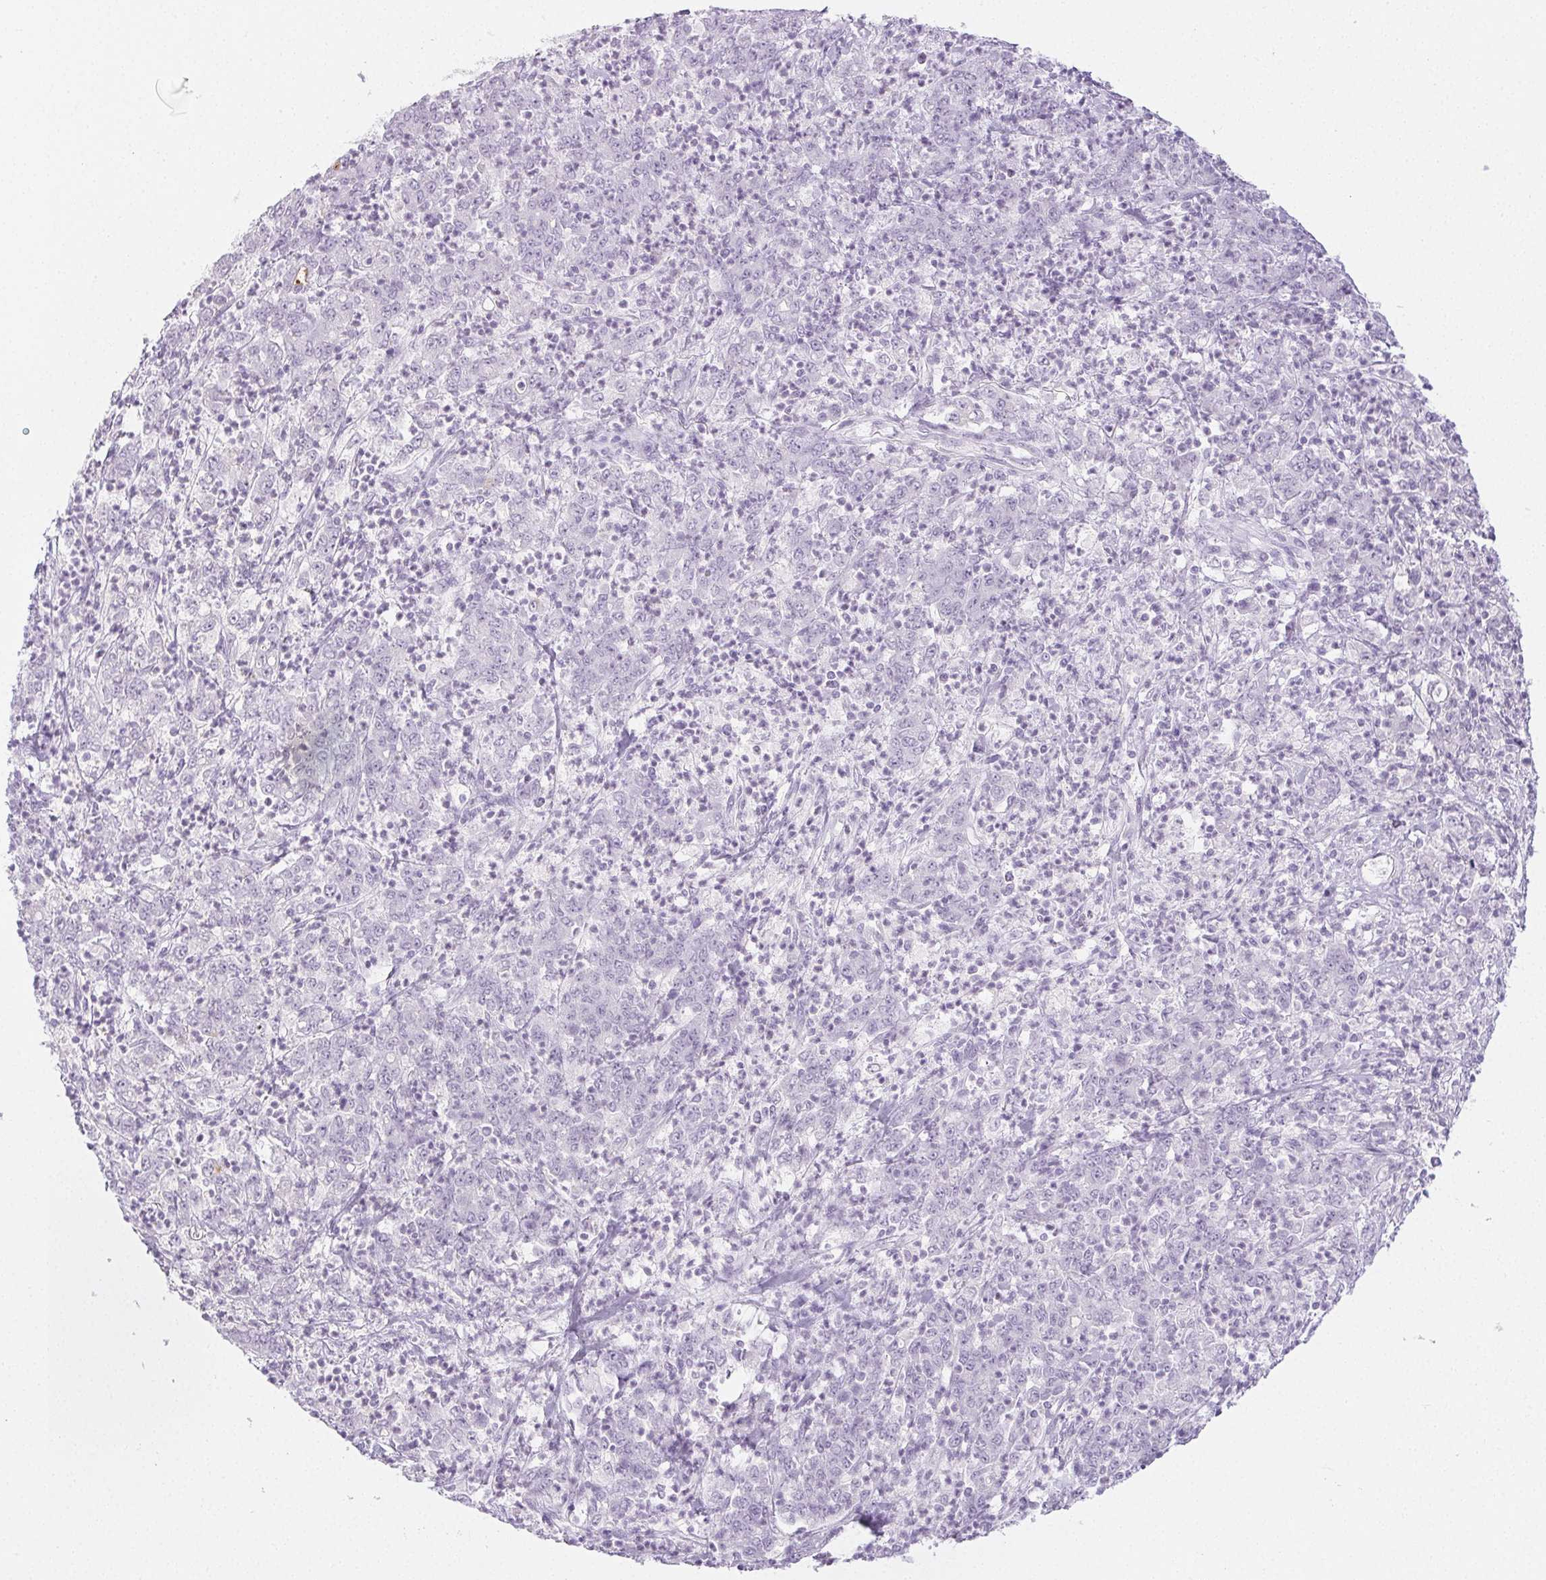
{"staining": {"intensity": "negative", "quantity": "none", "location": "none"}, "tissue": "stomach cancer", "cell_type": "Tumor cells", "image_type": "cancer", "snomed": [{"axis": "morphology", "description": "Adenocarcinoma, NOS"}, {"axis": "topography", "description": "Stomach, lower"}], "caption": "This photomicrograph is of stomach cancer stained with immunohistochemistry (IHC) to label a protein in brown with the nuclei are counter-stained blue. There is no expression in tumor cells.", "gene": "PI3", "patient": {"sex": "female", "age": 71}}